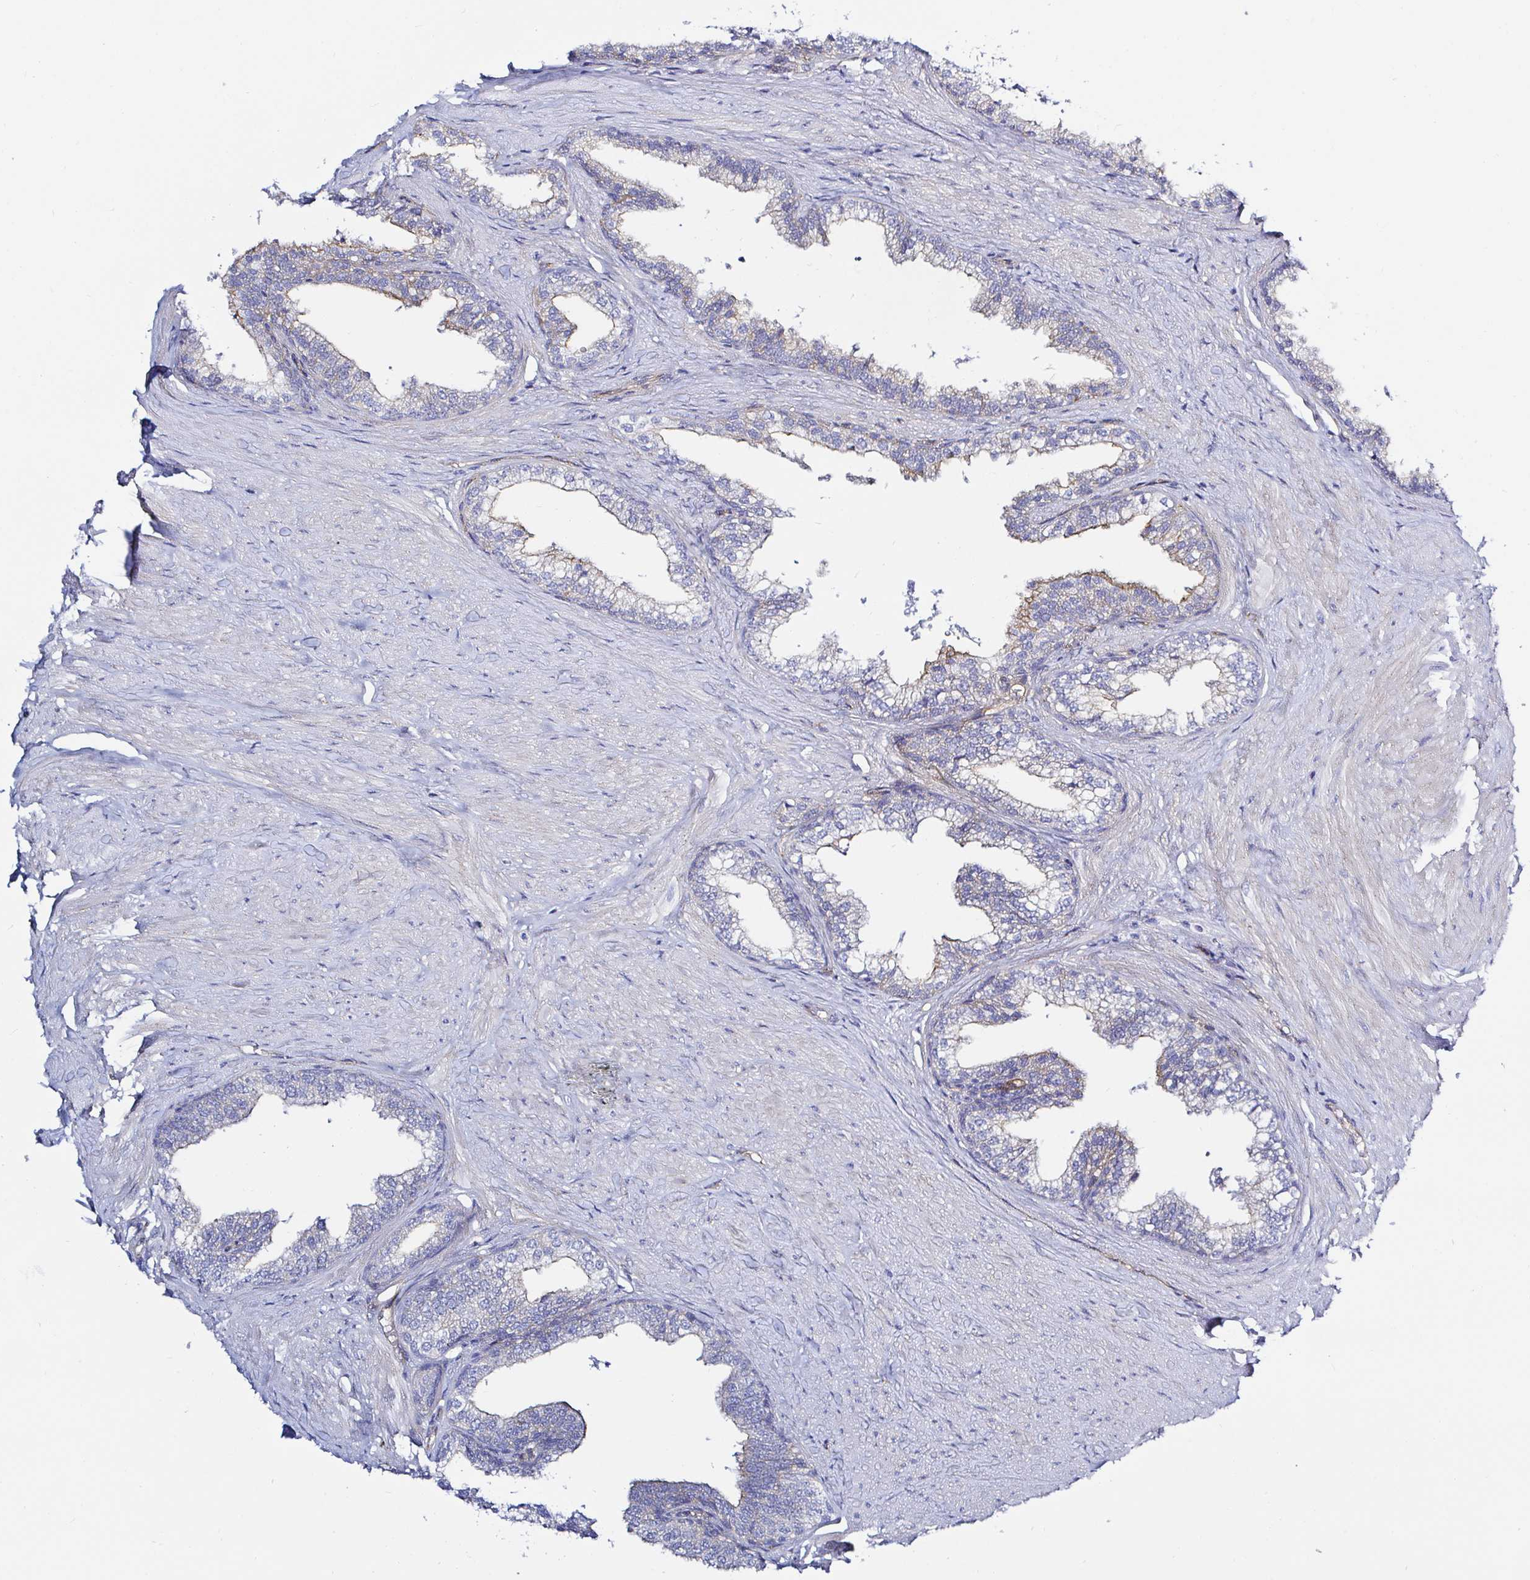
{"staining": {"intensity": "weak", "quantity": "<25%", "location": "cytoplasmic/membranous"}, "tissue": "prostate", "cell_type": "Glandular cells", "image_type": "normal", "snomed": [{"axis": "morphology", "description": "Normal tissue, NOS"}, {"axis": "topography", "description": "Prostate"}, {"axis": "topography", "description": "Peripheral nerve tissue"}], "caption": "Prostate stained for a protein using IHC exhibits no positivity glandular cells.", "gene": "ARL4D", "patient": {"sex": "male", "age": 55}}